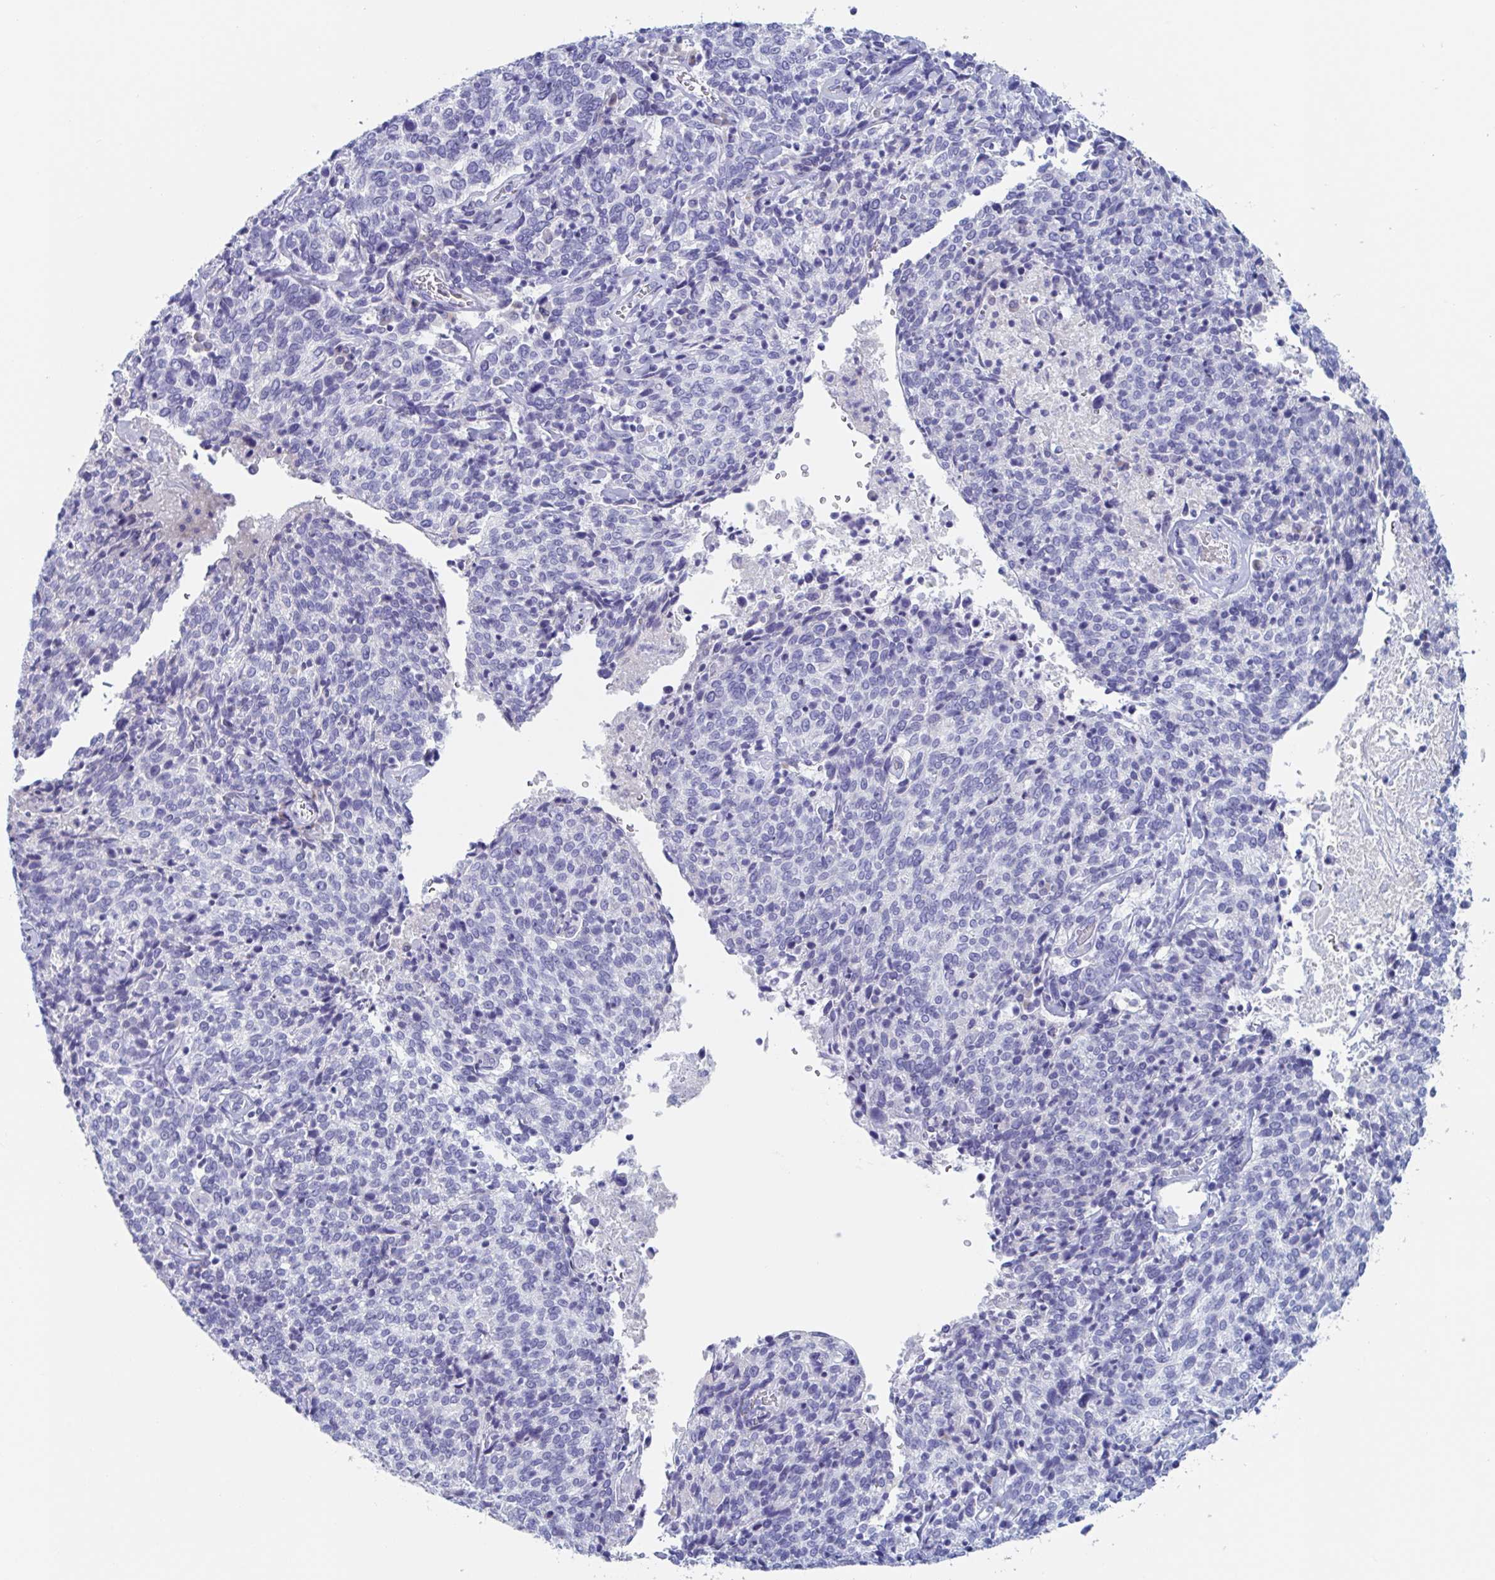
{"staining": {"intensity": "negative", "quantity": "none", "location": "none"}, "tissue": "cervical cancer", "cell_type": "Tumor cells", "image_type": "cancer", "snomed": [{"axis": "morphology", "description": "Squamous cell carcinoma, NOS"}, {"axis": "topography", "description": "Cervix"}], "caption": "Immunohistochemistry of cervical cancer (squamous cell carcinoma) displays no staining in tumor cells. Brightfield microscopy of IHC stained with DAB (brown) and hematoxylin (blue), captured at high magnification.", "gene": "NT5C3B", "patient": {"sex": "female", "age": 46}}